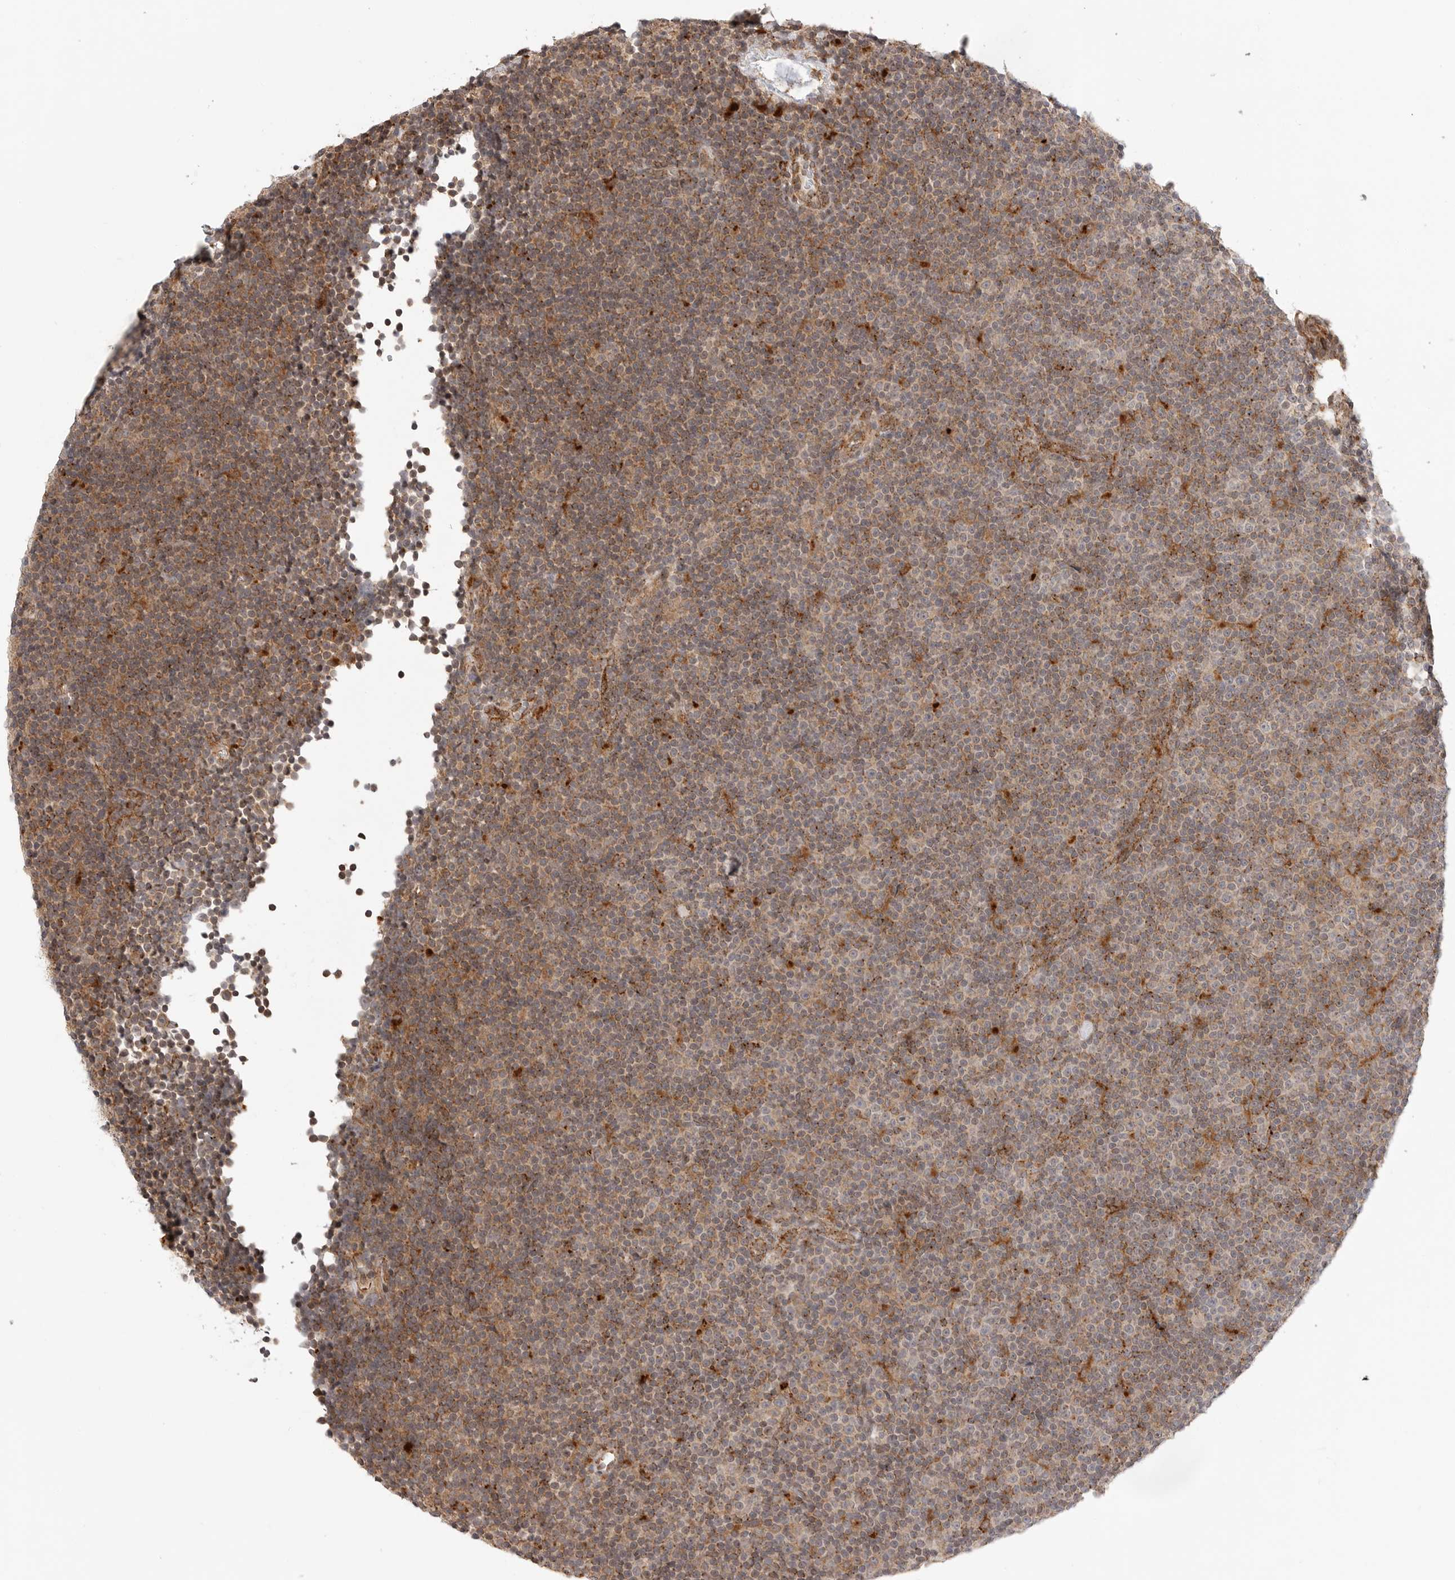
{"staining": {"intensity": "weak", "quantity": ">75%", "location": "cytoplasmic/membranous"}, "tissue": "lymphoma", "cell_type": "Tumor cells", "image_type": "cancer", "snomed": [{"axis": "morphology", "description": "Malignant lymphoma, non-Hodgkin's type, Low grade"}, {"axis": "topography", "description": "Lymph node"}], "caption": "Low-grade malignant lymphoma, non-Hodgkin's type stained with a brown dye shows weak cytoplasmic/membranous positive expression in approximately >75% of tumor cells.", "gene": "IDUA", "patient": {"sex": "female", "age": 67}}